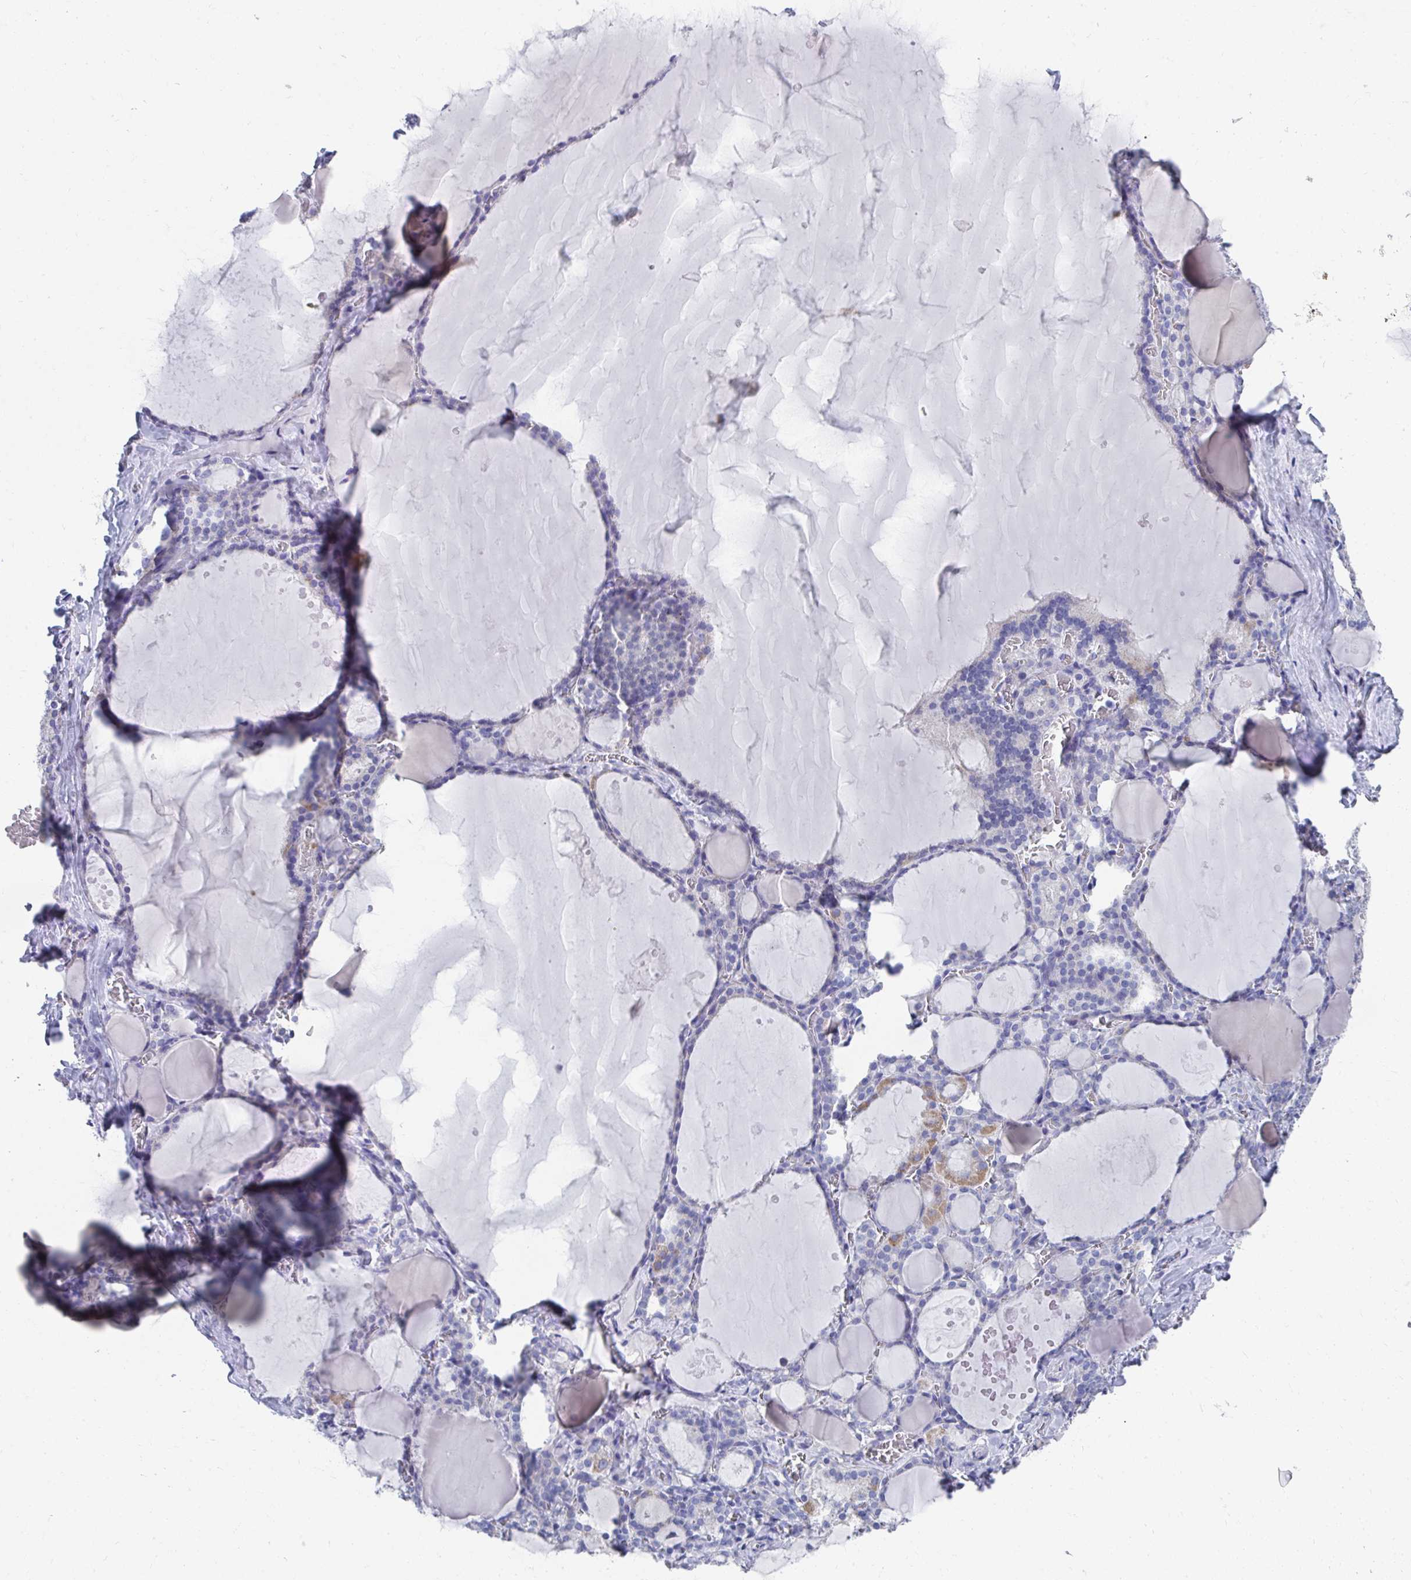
{"staining": {"intensity": "negative", "quantity": "none", "location": "none"}, "tissue": "thyroid gland", "cell_type": "Glandular cells", "image_type": "normal", "snomed": [{"axis": "morphology", "description": "Normal tissue, NOS"}, {"axis": "topography", "description": "Thyroid gland"}], "caption": "There is no significant staining in glandular cells of thyroid gland. (Immunohistochemistry (ihc), brightfield microscopy, high magnification).", "gene": "TMPRSS2", "patient": {"sex": "male", "age": 56}}